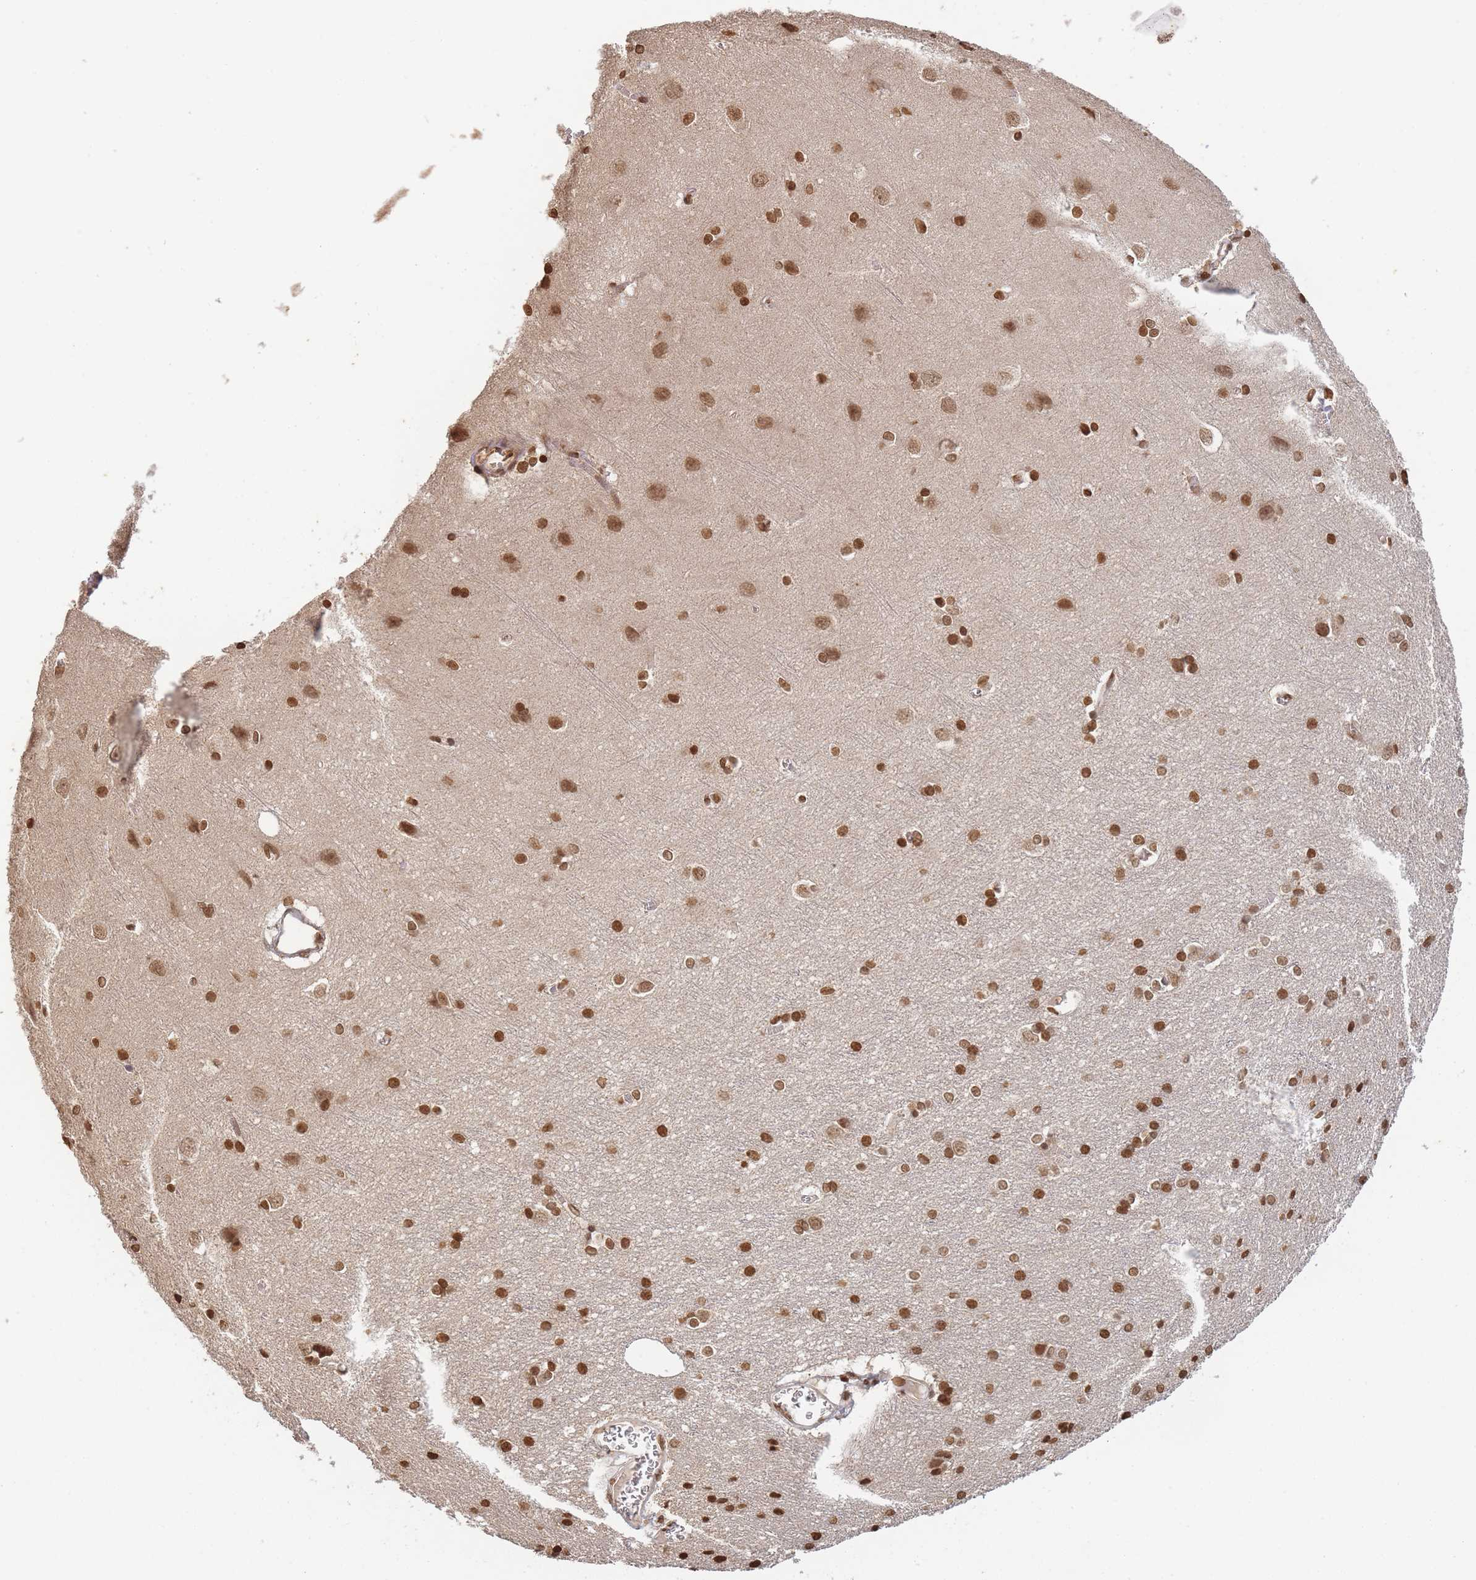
{"staining": {"intensity": "moderate", "quantity": ">75%", "location": "nuclear"}, "tissue": "cerebral cortex", "cell_type": "Endothelial cells", "image_type": "normal", "snomed": [{"axis": "morphology", "description": "Normal tissue, NOS"}, {"axis": "topography", "description": "Cerebral cortex"}], "caption": "Moderate nuclear expression is seen in approximately >75% of endothelial cells in normal cerebral cortex.", "gene": "WWTR1", "patient": {"sex": "male", "age": 37}}